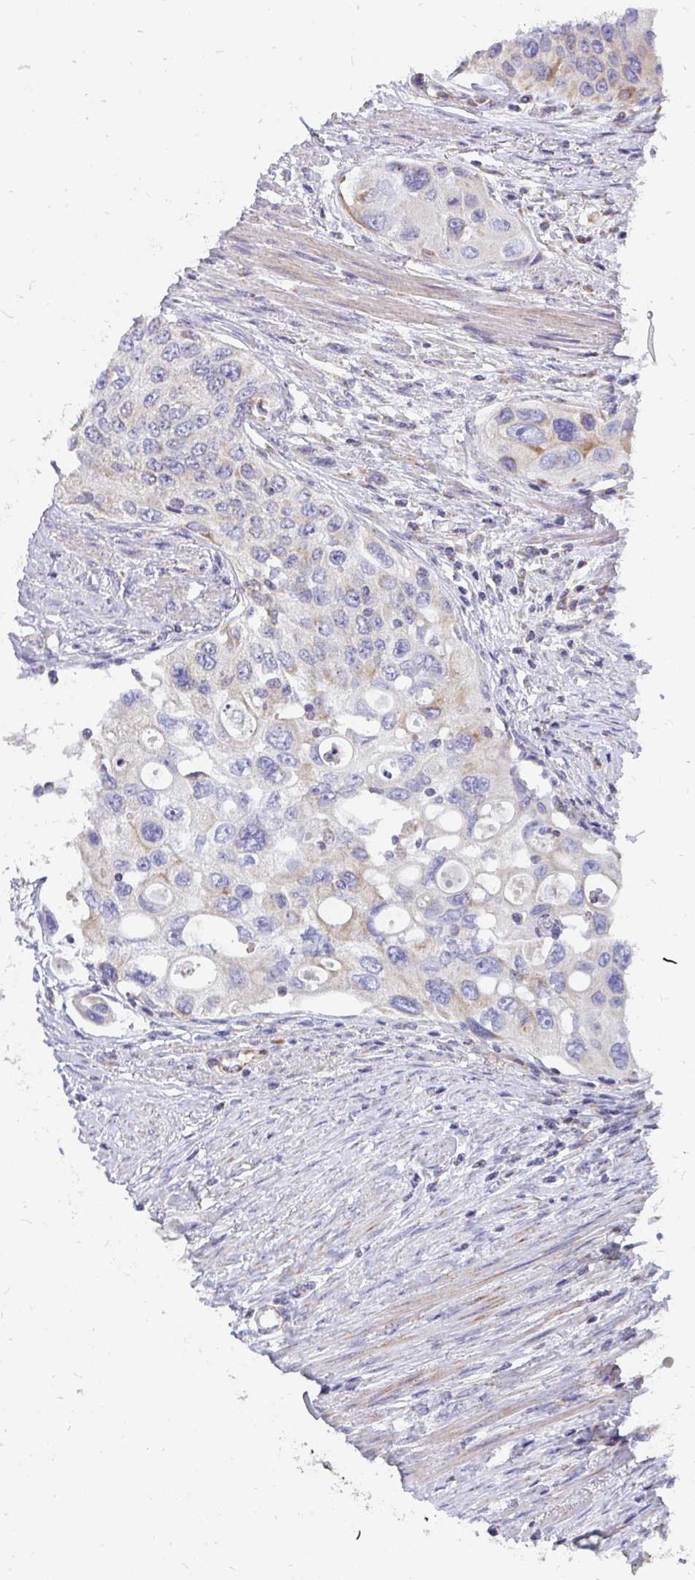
{"staining": {"intensity": "negative", "quantity": "none", "location": "none"}, "tissue": "urothelial cancer", "cell_type": "Tumor cells", "image_type": "cancer", "snomed": [{"axis": "morphology", "description": "Urothelial carcinoma, High grade"}, {"axis": "topography", "description": "Urinary bladder"}], "caption": "Immunohistochemistry (IHC) histopathology image of neoplastic tissue: urothelial cancer stained with DAB displays no significant protein positivity in tumor cells.", "gene": "PC", "patient": {"sex": "female", "age": 56}}